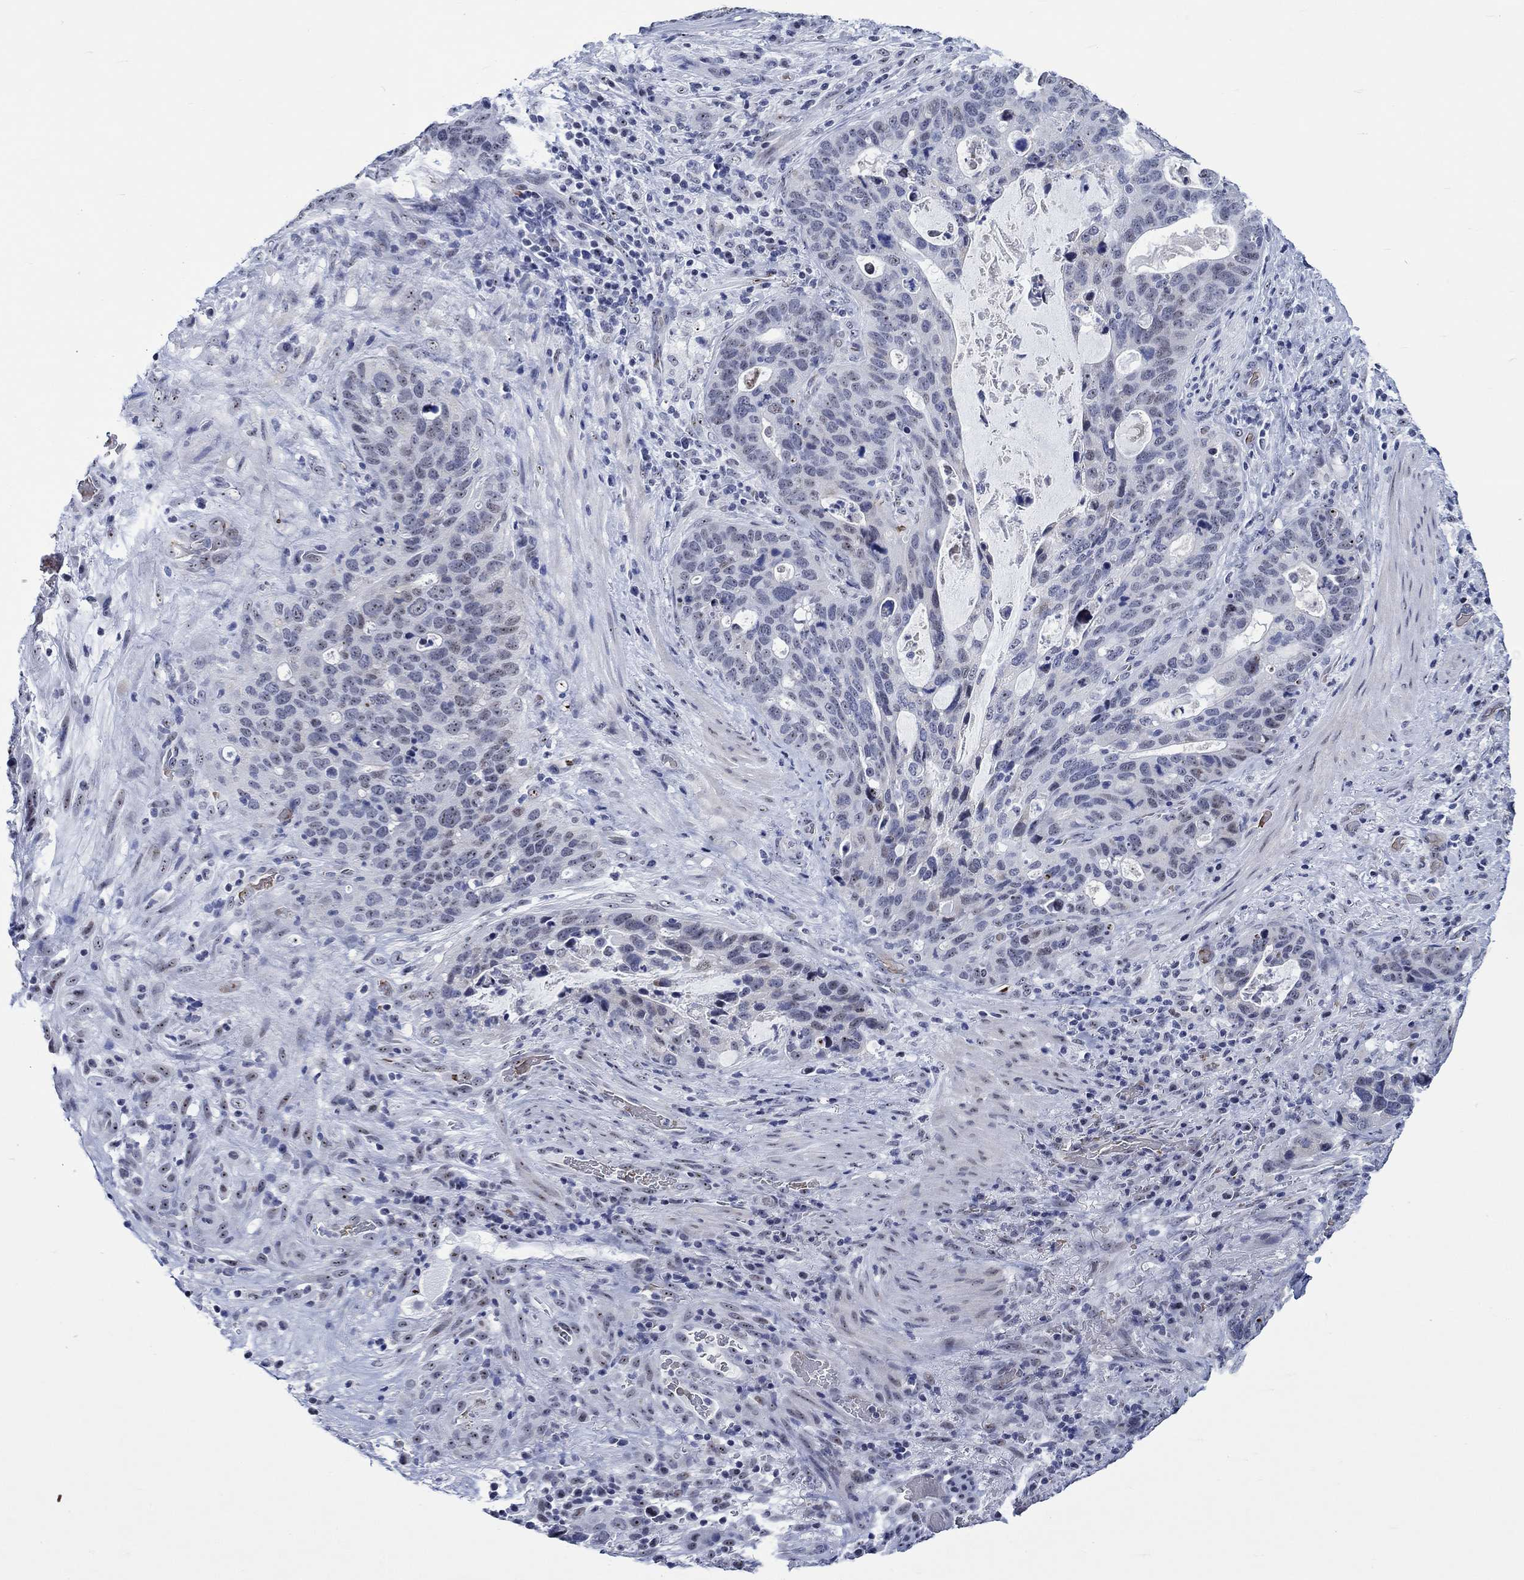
{"staining": {"intensity": "moderate", "quantity": "25%-75%", "location": "nuclear"}, "tissue": "stomach cancer", "cell_type": "Tumor cells", "image_type": "cancer", "snomed": [{"axis": "morphology", "description": "Adenocarcinoma, NOS"}, {"axis": "topography", "description": "Stomach"}], "caption": "A histopathology image of human stomach cancer stained for a protein reveals moderate nuclear brown staining in tumor cells. (Brightfield microscopy of DAB IHC at high magnification).", "gene": "ZNF446", "patient": {"sex": "male", "age": 54}}